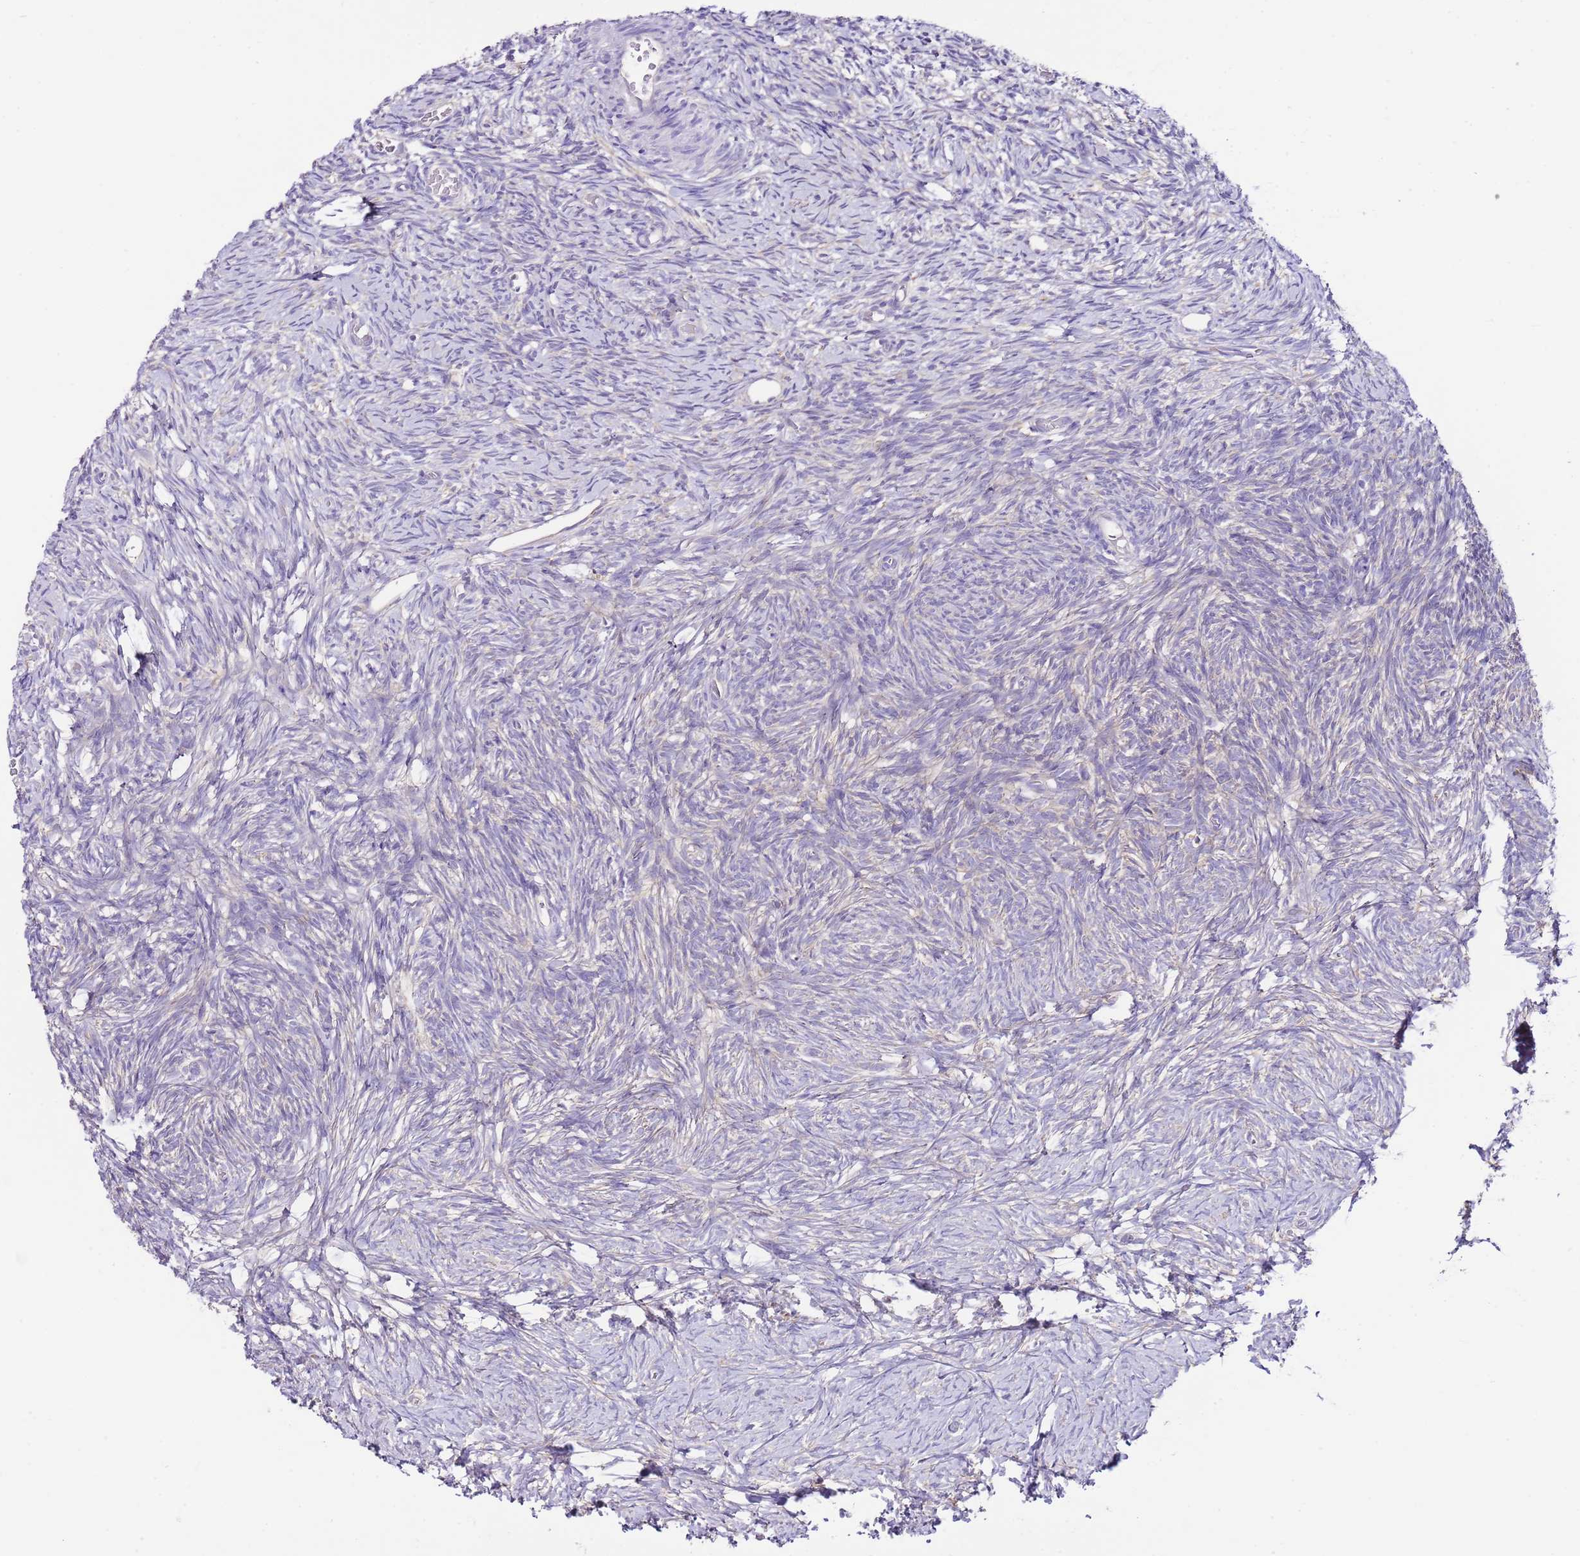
{"staining": {"intensity": "negative", "quantity": "none", "location": "none"}, "tissue": "ovary", "cell_type": "Ovarian stroma cells", "image_type": "normal", "snomed": [{"axis": "morphology", "description": "Normal tissue, NOS"}, {"axis": "topography", "description": "Ovary"}], "caption": "An immunohistochemistry (IHC) micrograph of unremarkable ovary is shown. There is no staining in ovarian stroma cells of ovary. (Stains: DAB (3,3'-diaminobenzidine) immunohistochemistry with hematoxylin counter stain, Microscopy: brightfield microscopy at high magnification).", "gene": "RPS10", "patient": {"sex": "female", "age": 39}}